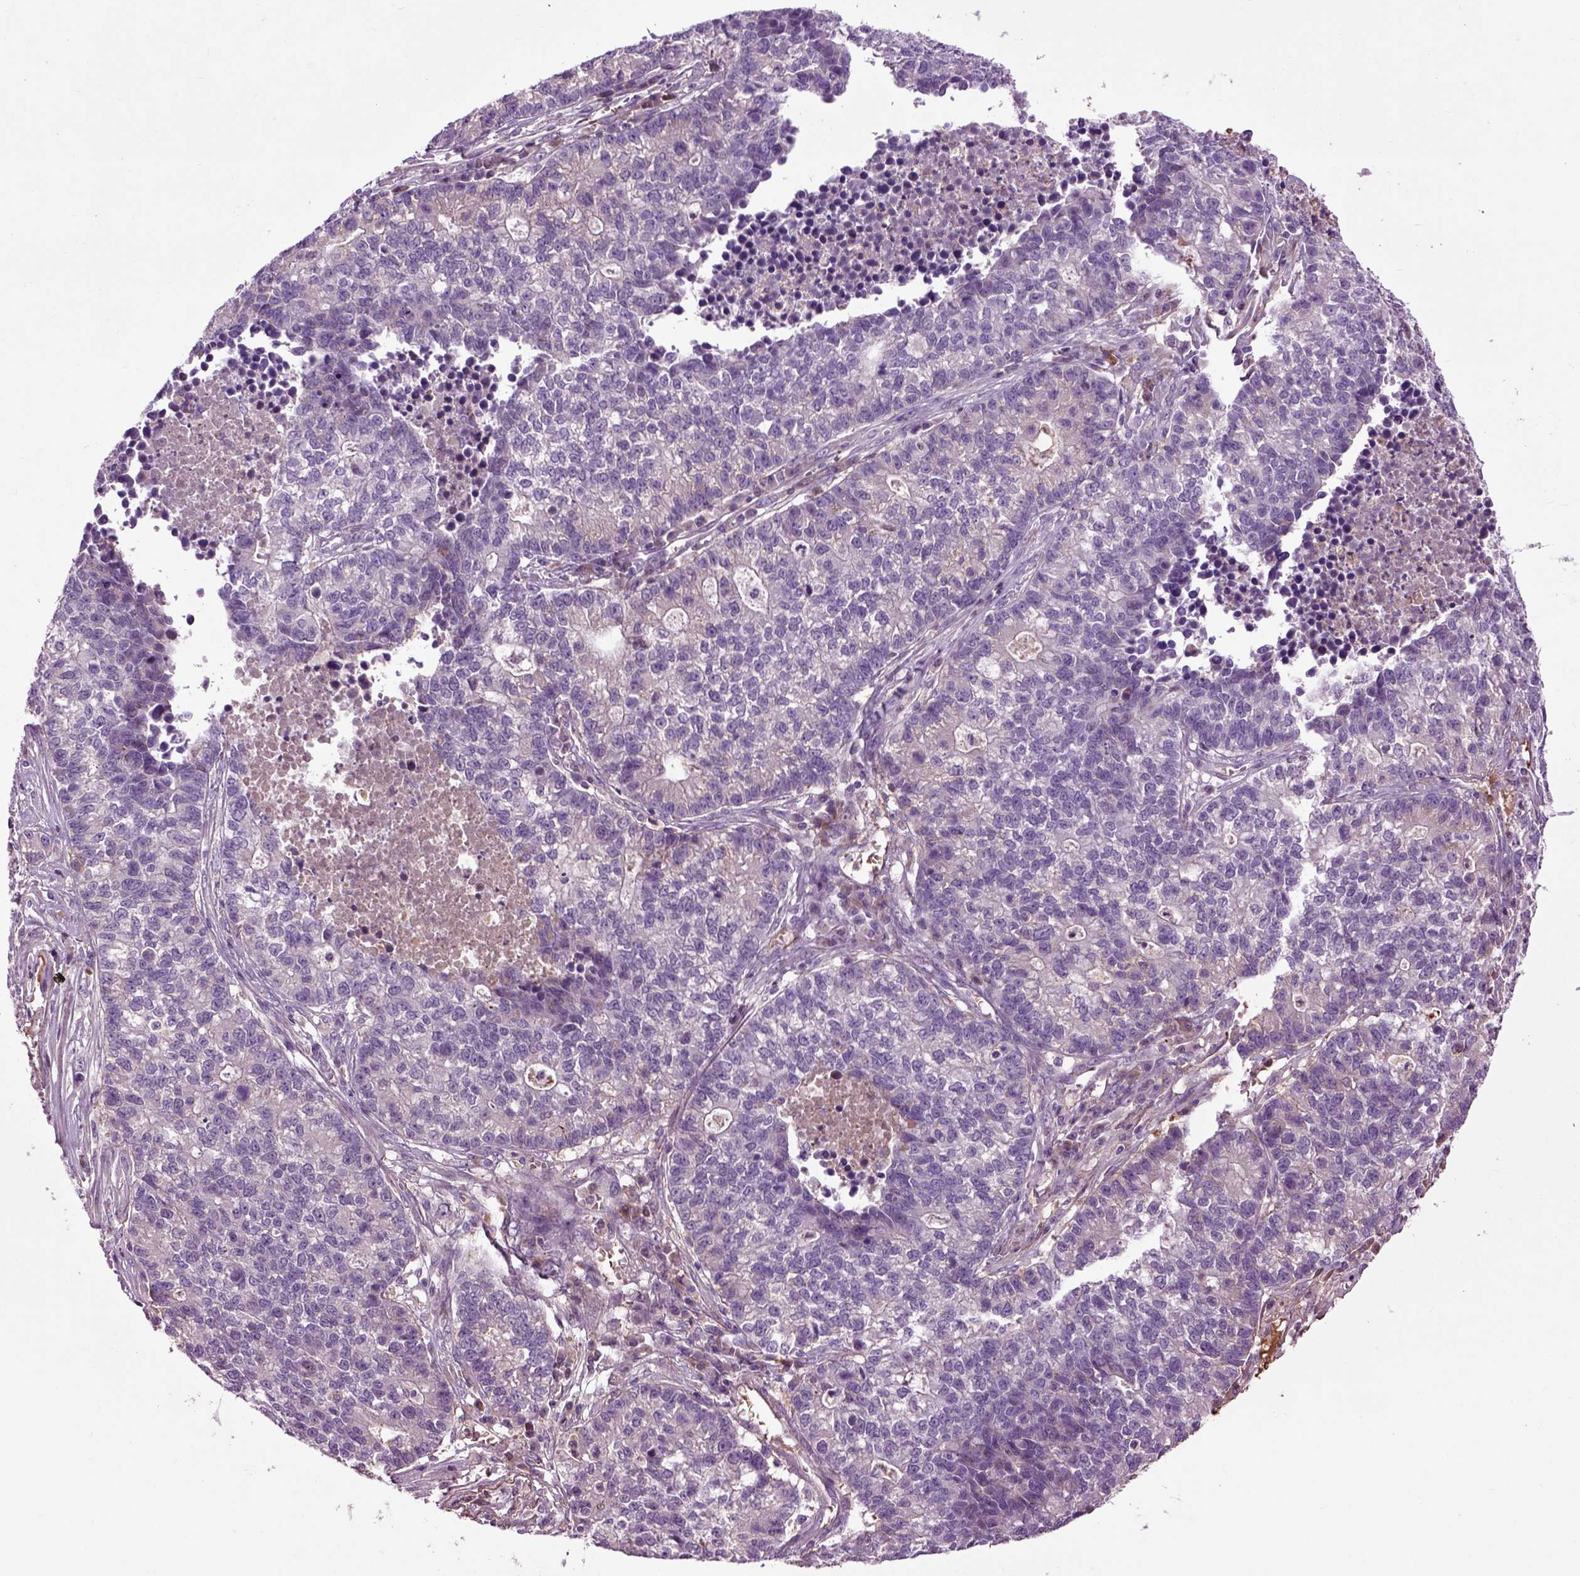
{"staining": {"intensity": "negative", "quantity": "none", "location": "none"}, "tissue": "lung cancer", "cell_type": "Tumor cells", "image_type": "cancer", "snomed": [{"axis": "morphology", "description": "Adenocarcinoma, NOS"}, {"axis": "topography", "description": "Lung"}], "caption": "Tumor cells are negative for brown protein staining in lung cancer (adenocarcinoma).", "gene": "SPON1", "patient": {"sex": "male", "age": 57}}